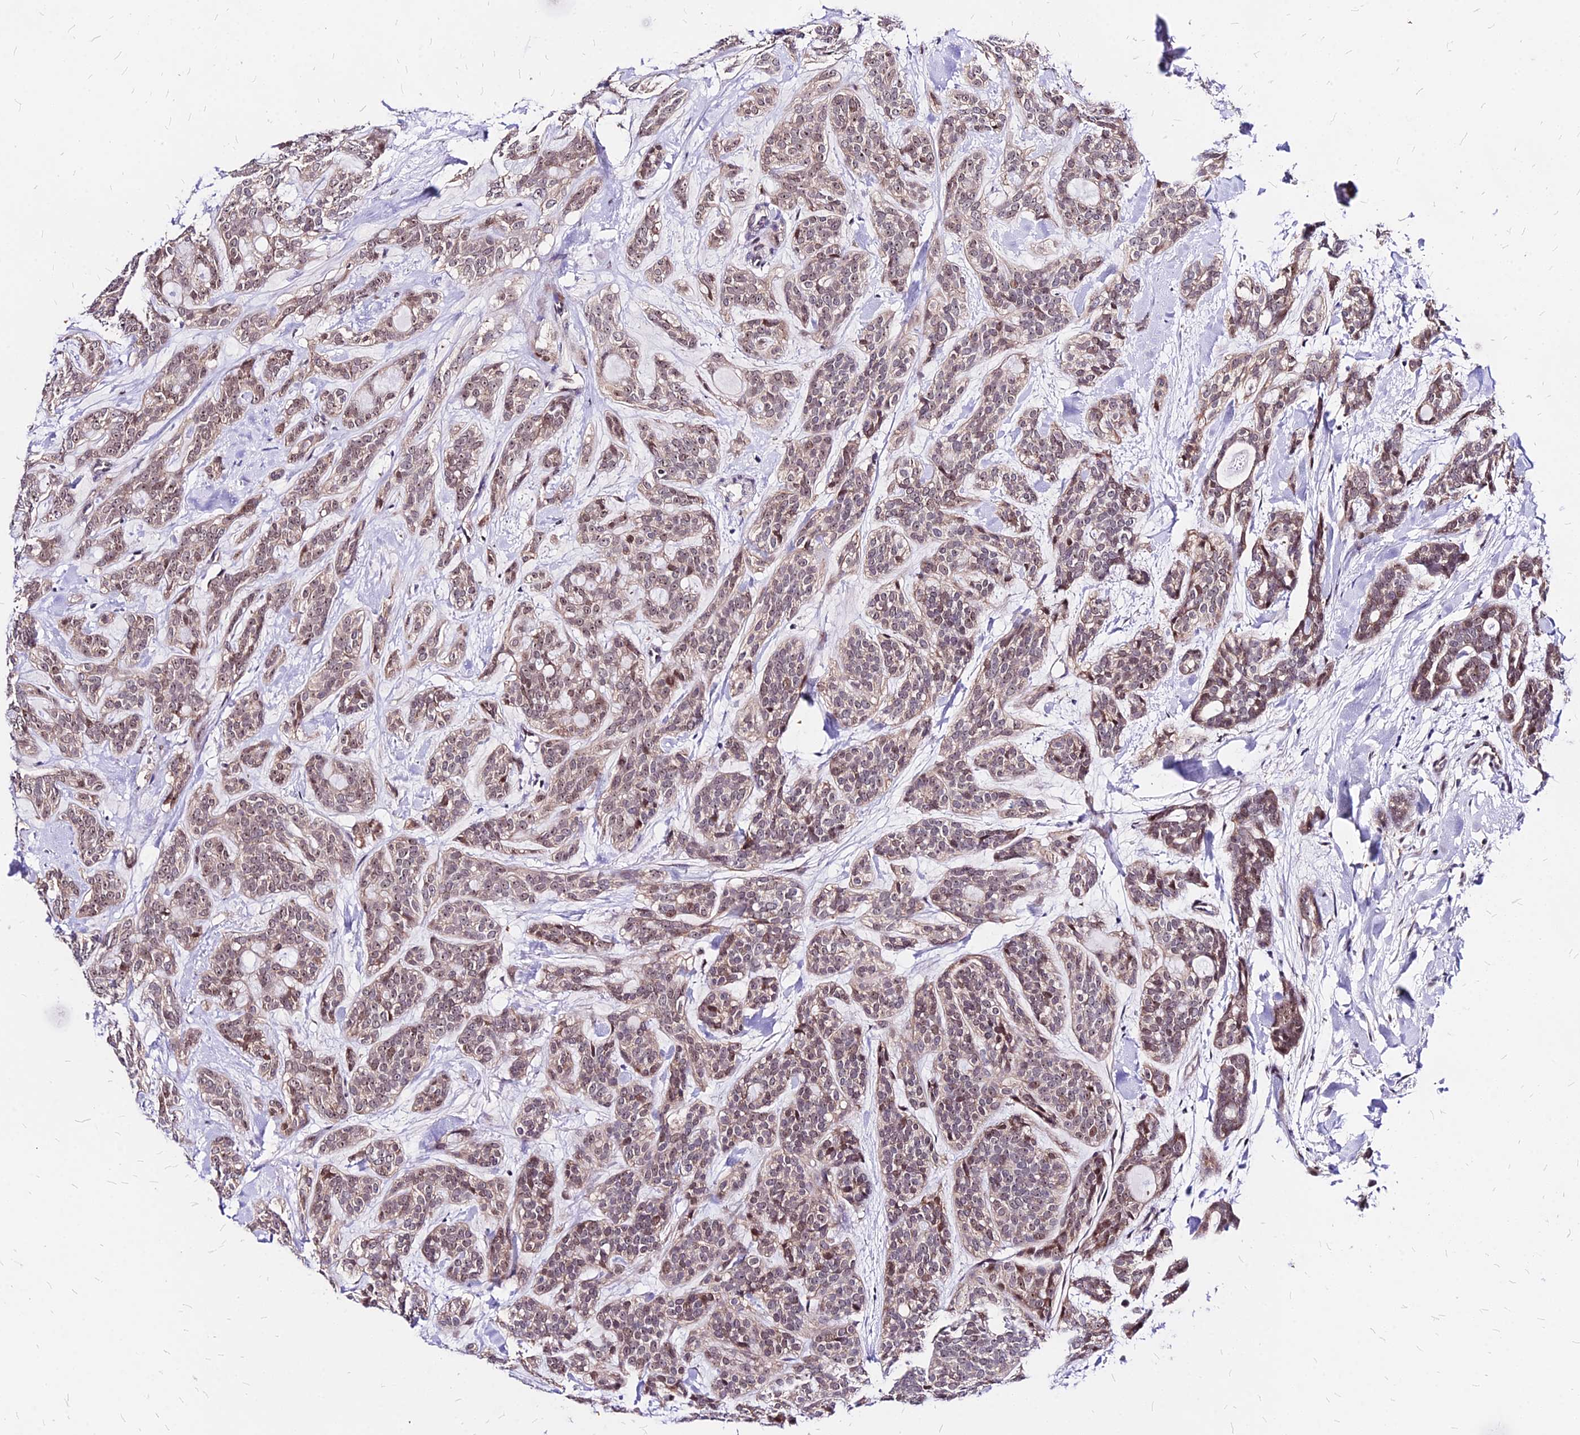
{"staining": {"intensity": "weak", "quantity": "<25%", "location": "nuclear"}, "tissue": "head and neck cancer", "cell_type": "Tumor cells", "image_type": "cancer", "snomed": [{"axis": "morphology", "description": "Adenocarcinoma, NOS"}, {"axis": "topography", "description": "Head-Neck"}], "caption": "Tumor cells show no significant expression in head and neck cancer (adenocarcinoma).", "gene": "DDX55", "patient": {"sex": "male", "age": 66}}